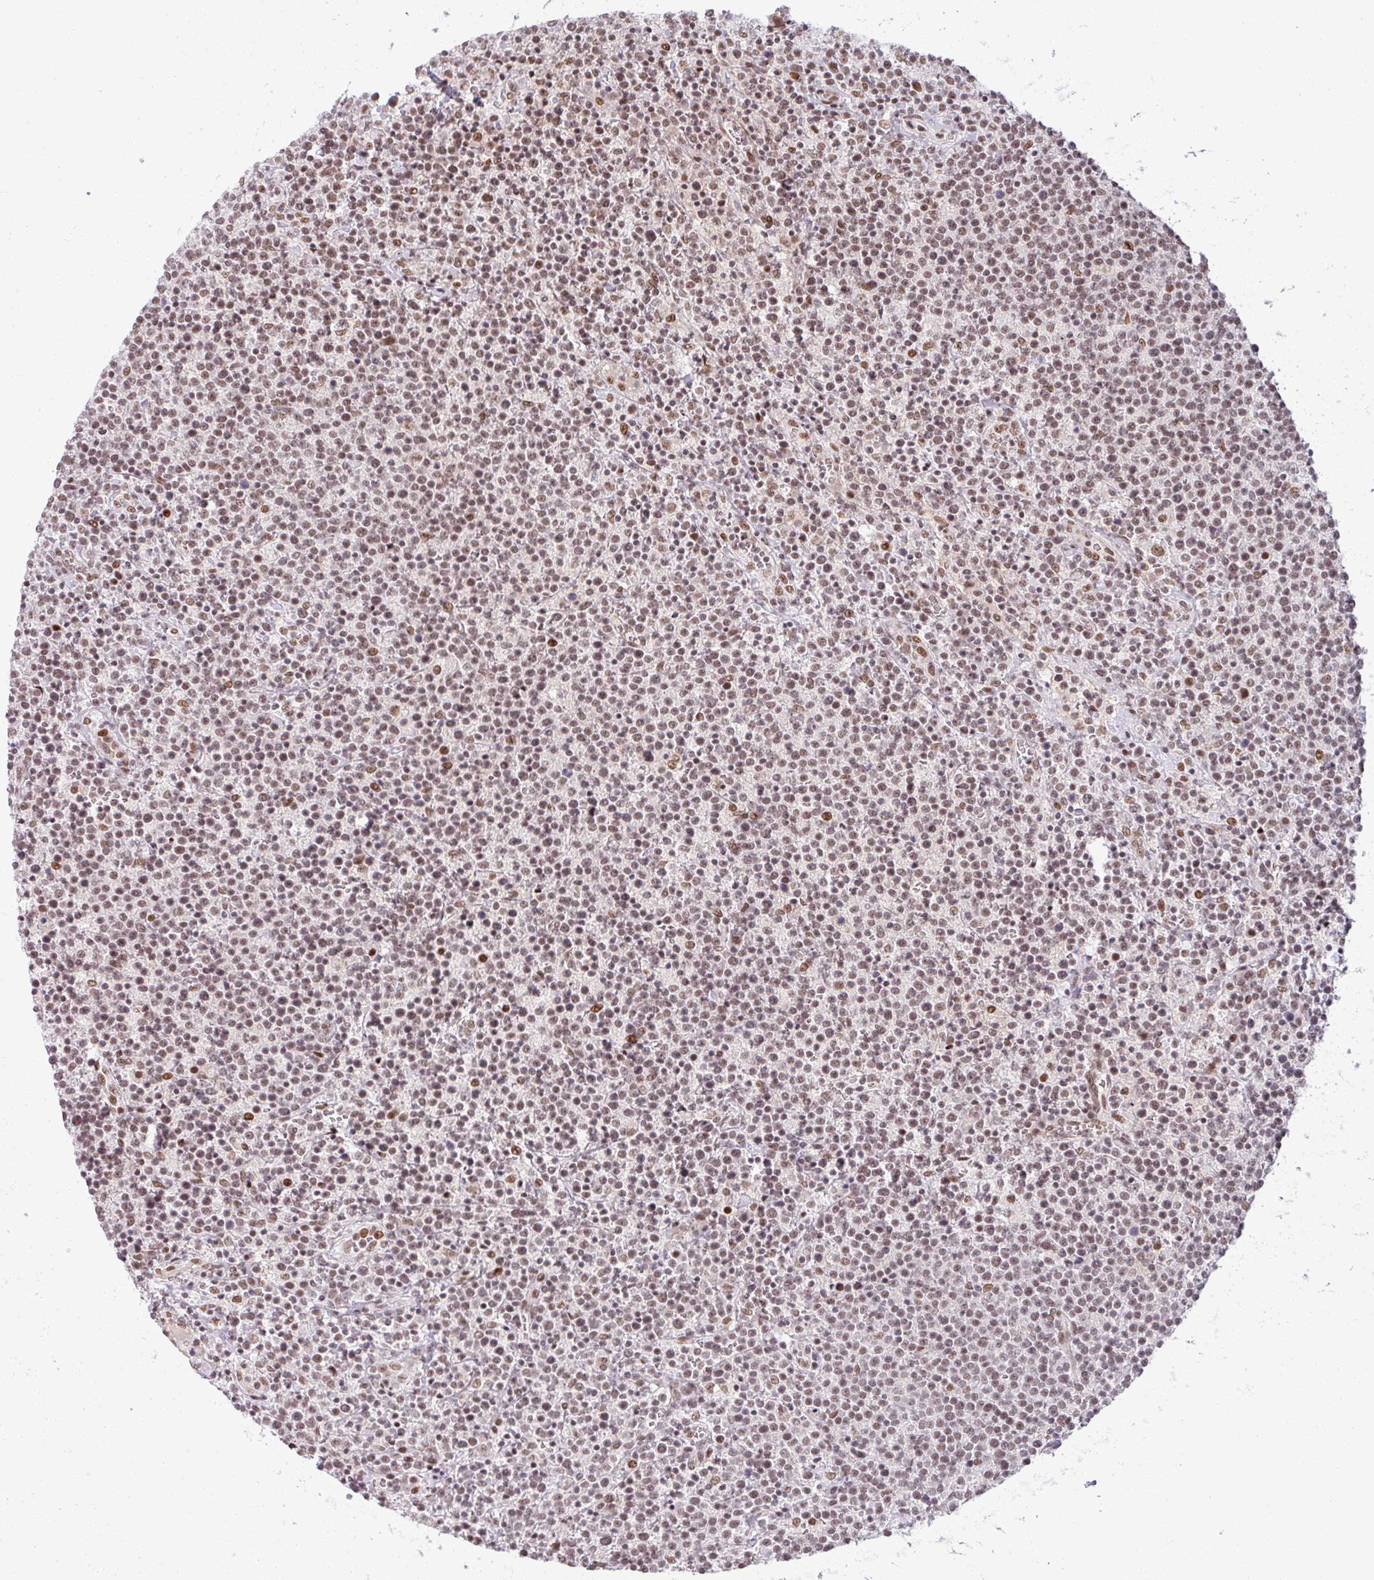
{"staining": {"intensity": "moderate", "quantity": ">75%", "location": "nuclear"}, "tissue": "lymphoma", "cell_type": "Tumor cells", "image_type": "cancer", "snomed": [{"axis": "morphology", "description": "Malignant lymphoma, non-Hodgkin's type, High grade"}, {"axis": "topography", "description": "Lymph node"}], "caption": "Lymphoma stained for a protein demonstrates moderate nuclear positivity in tumor cells. Immunohistochemistry (ihc) stains the protein in brown and the nuclei are stained blue.", "gene": "PTPN20", "patient": {"sex": "male", "age": 61}}